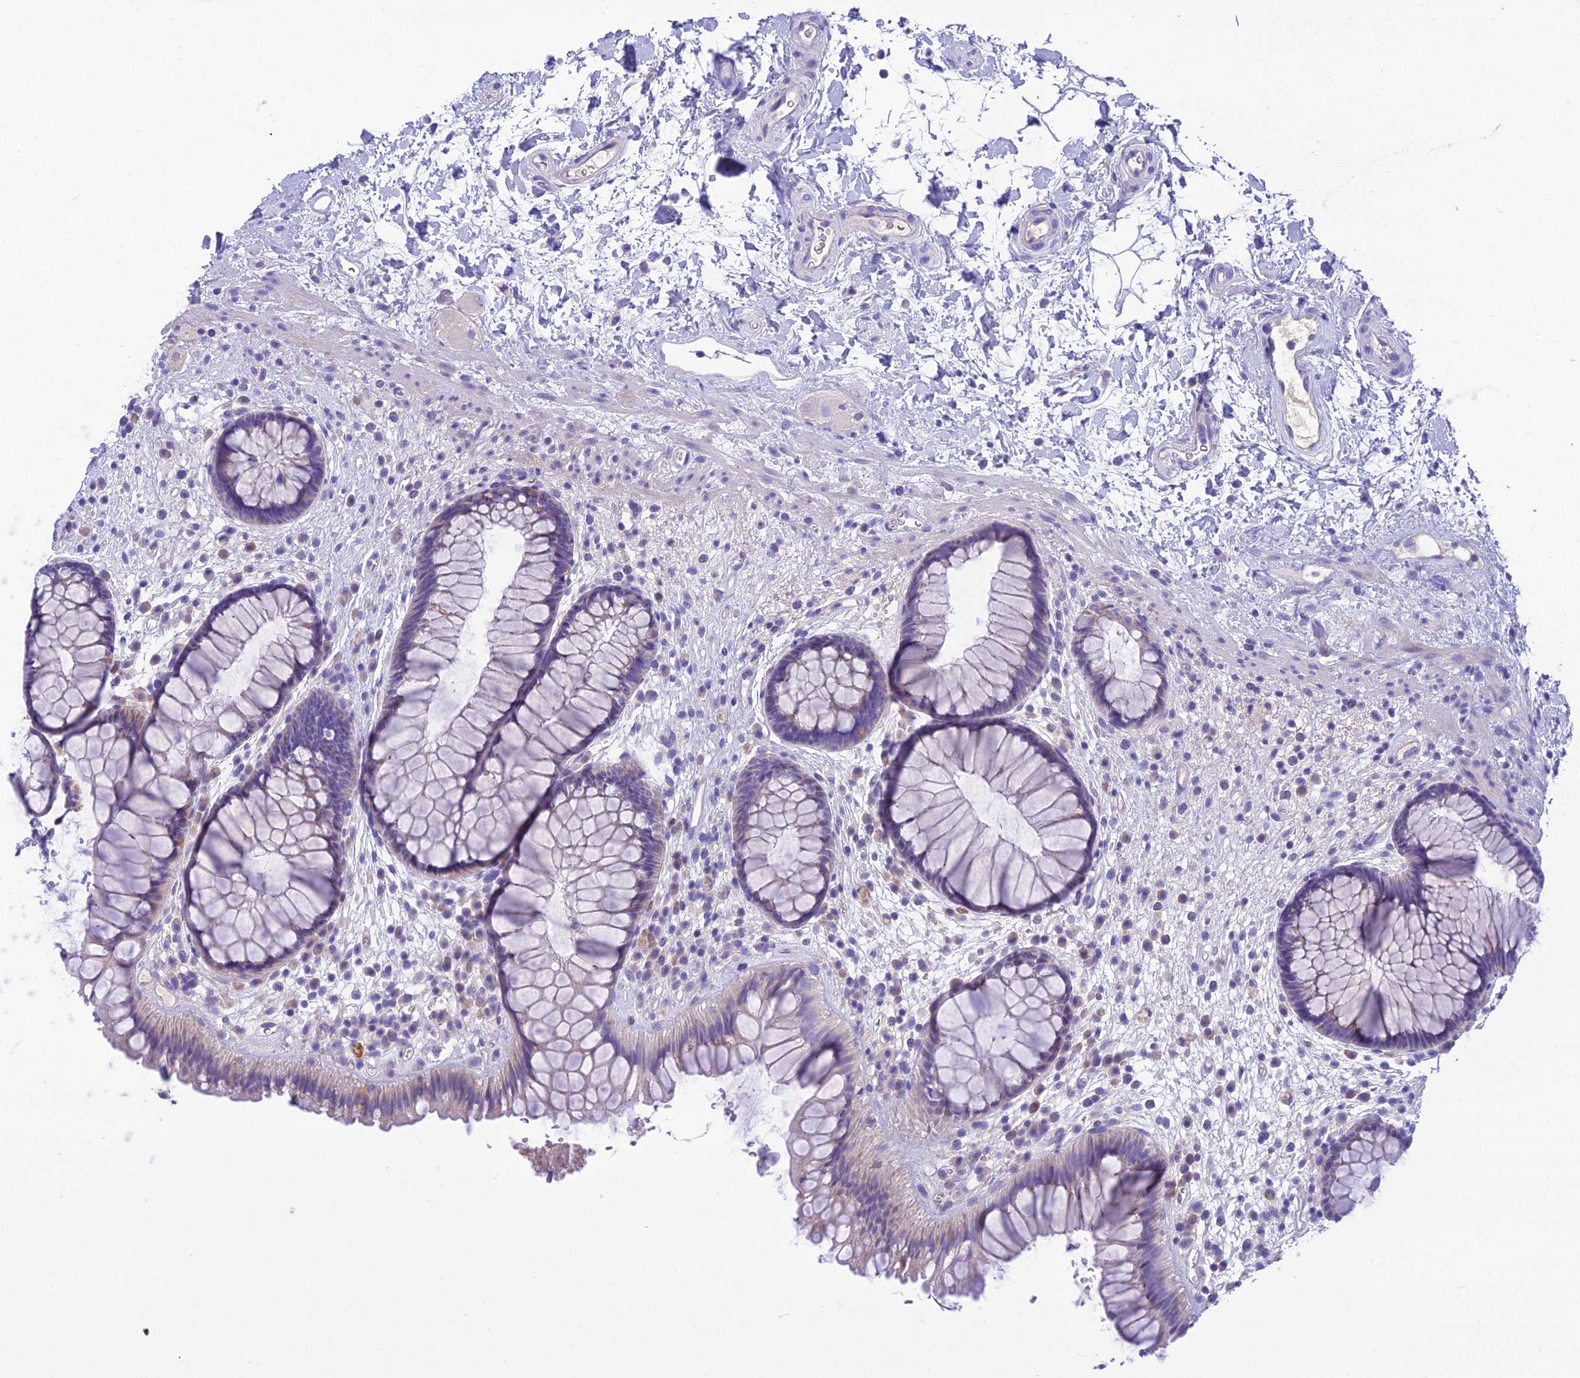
{"staining": {"intensity": "weak", "quantity": "<25%", "location": "cytoplasmic/membranous"}, "tissue": "rectum", "cell_type": "Glandular cells", "image_type": "normal", "snomed": [{"axis": "morphology", "description": "Normal tissue, NOS"}, {"axis": "topography", "description": "Rectum"}], "caption": "Protein analysis of normal rectum exhibits no significant positivity in glandular cells.", "gene": "KIAA0408", "patient": {"sex": "male", "age": 51}}